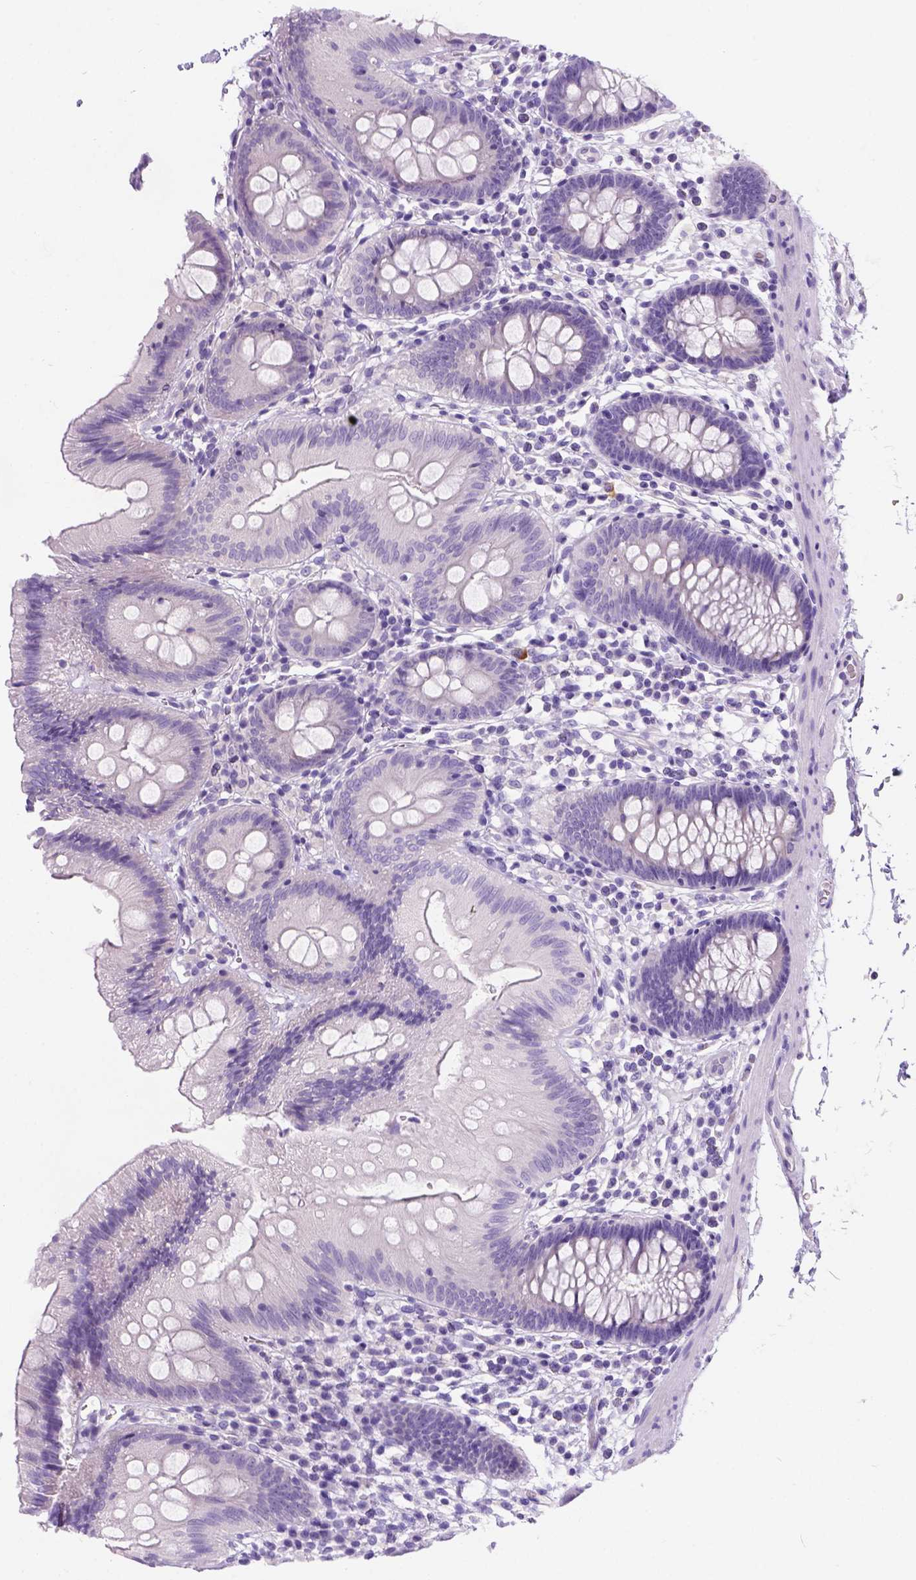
{"staining": {"intensity": "negative", "quantity": "none", "location": "none"}, "tissue": "colon", "cell_type": "Endothelial cells", "image_type": "normal", "snomed": [{"axis": "morphology", "description": "Normal tissue, NOS"}, {"axis": "topography", "description": "Colon"}], "caption": "Histopathology image shows no significant protein expression in endothelial cells of unremarkable colon.", "gene": "C7orf57", "patient": {"sex": "male", "age": 70}}